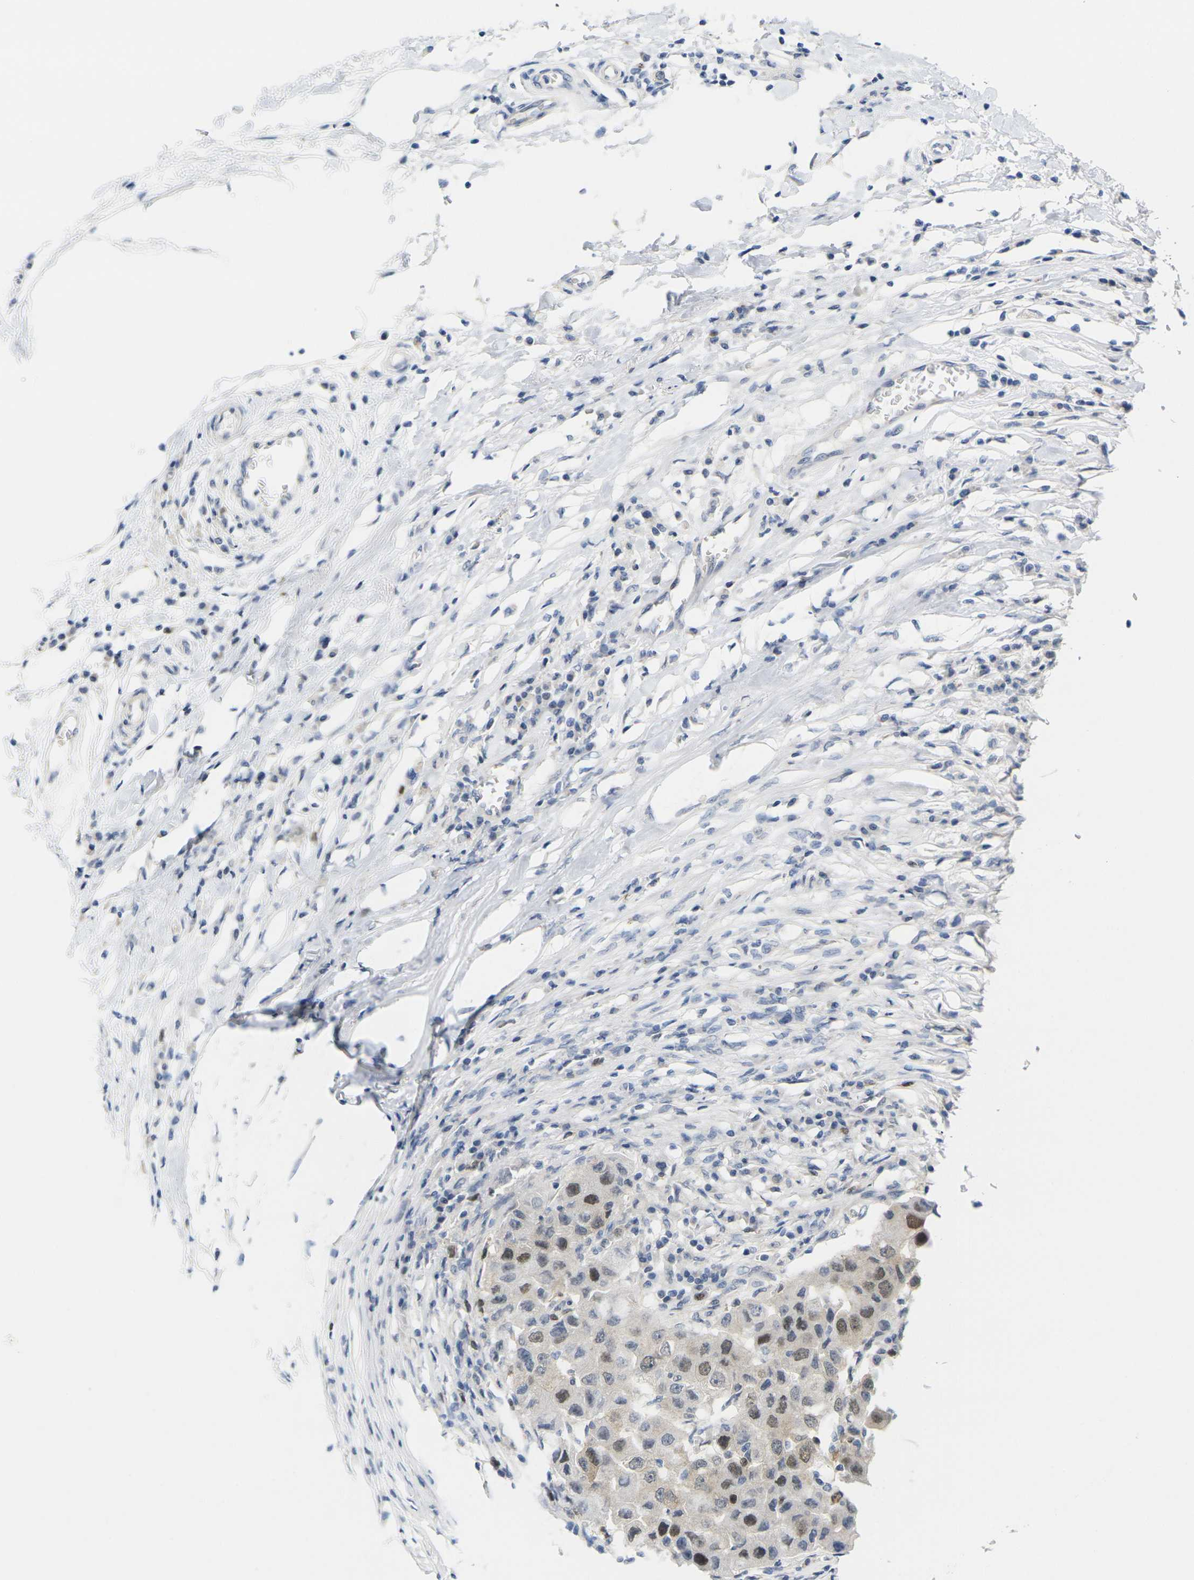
{"staining": {"intensity": "moderate", "quantity": ">75%", "location": "cytoplasmic/membranous,nuclear"}, "tissue": "breast cancer", "cell_type": "Tumor cells", "image_type": "cancer", "snomed": [{"axis": "morphology", "description": "Duct carcinoma"}, {"axis": "topography", "description": "Breast"}], "caption": "This photomicrograph exhibits immunohistochemistry (IHC) staining of breast cancer (invasive ductal carcinoma), with medium moderate cytoplasmic/membranous and nuclear expression in about >75% of tumor cells.", "gene": "CDK2", "patient": {"sex": "female", "age": 27}}